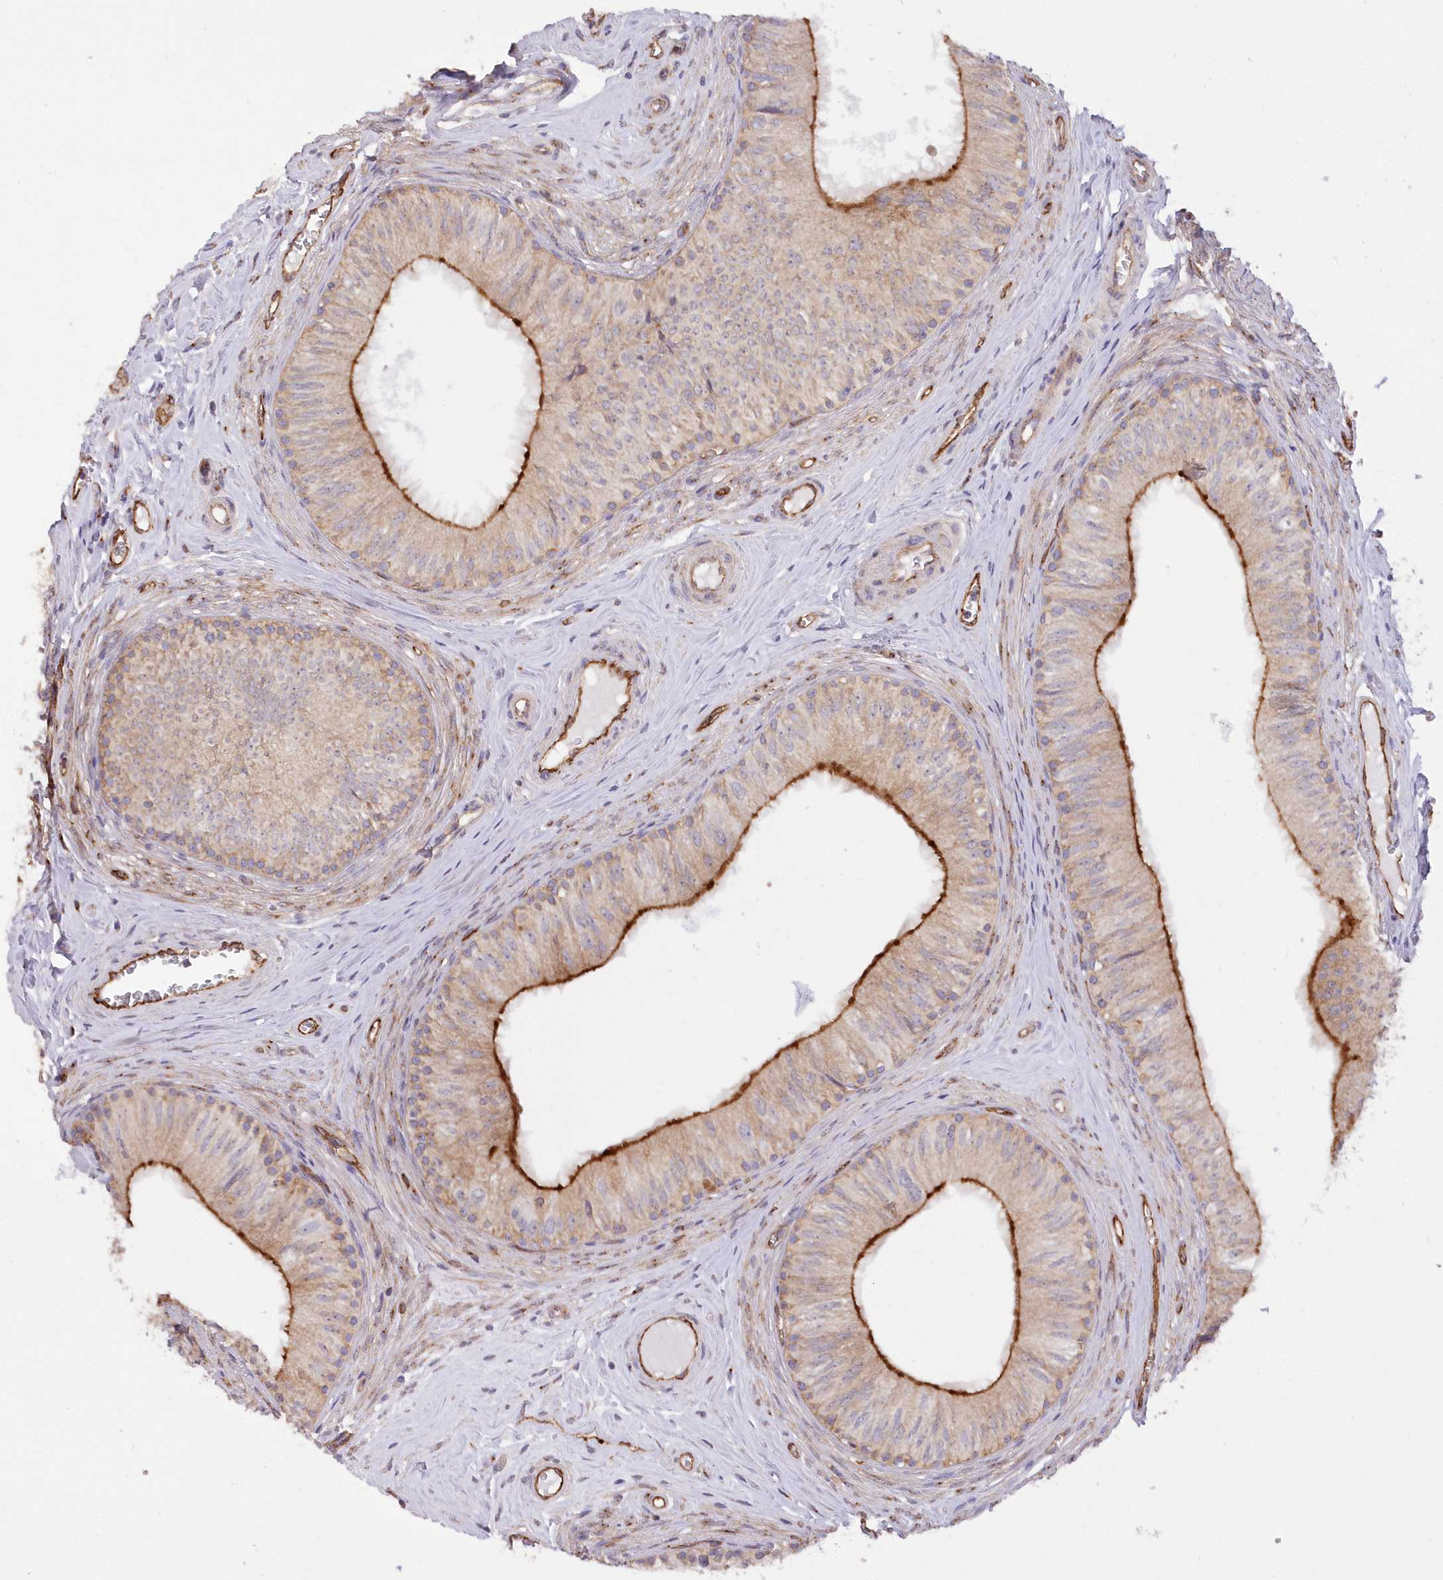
{"staining": {"intensity": "strong", "quantity": "25%-75%", "location": "cytoplasmic/membranous"}, "tissue": "epididymis", "cell_type": "Glandular cells", "image_type": "normal", "snomed": [{"axis": "morphology", "description": "Normal tissue, NOS"}, {"axis": "topography", "description": "Epididymis"}], "caption": "Immunohistochemical staining of normal human epididymis shows high levels of strong cytoplasmic/membranous positivity in approximately 25%-75% of glandular cells. (IHC, brightfield microscopy, high magnification).", "gene": "RAB11FIP5", "patient": {"sex": "male", "age": 46}}